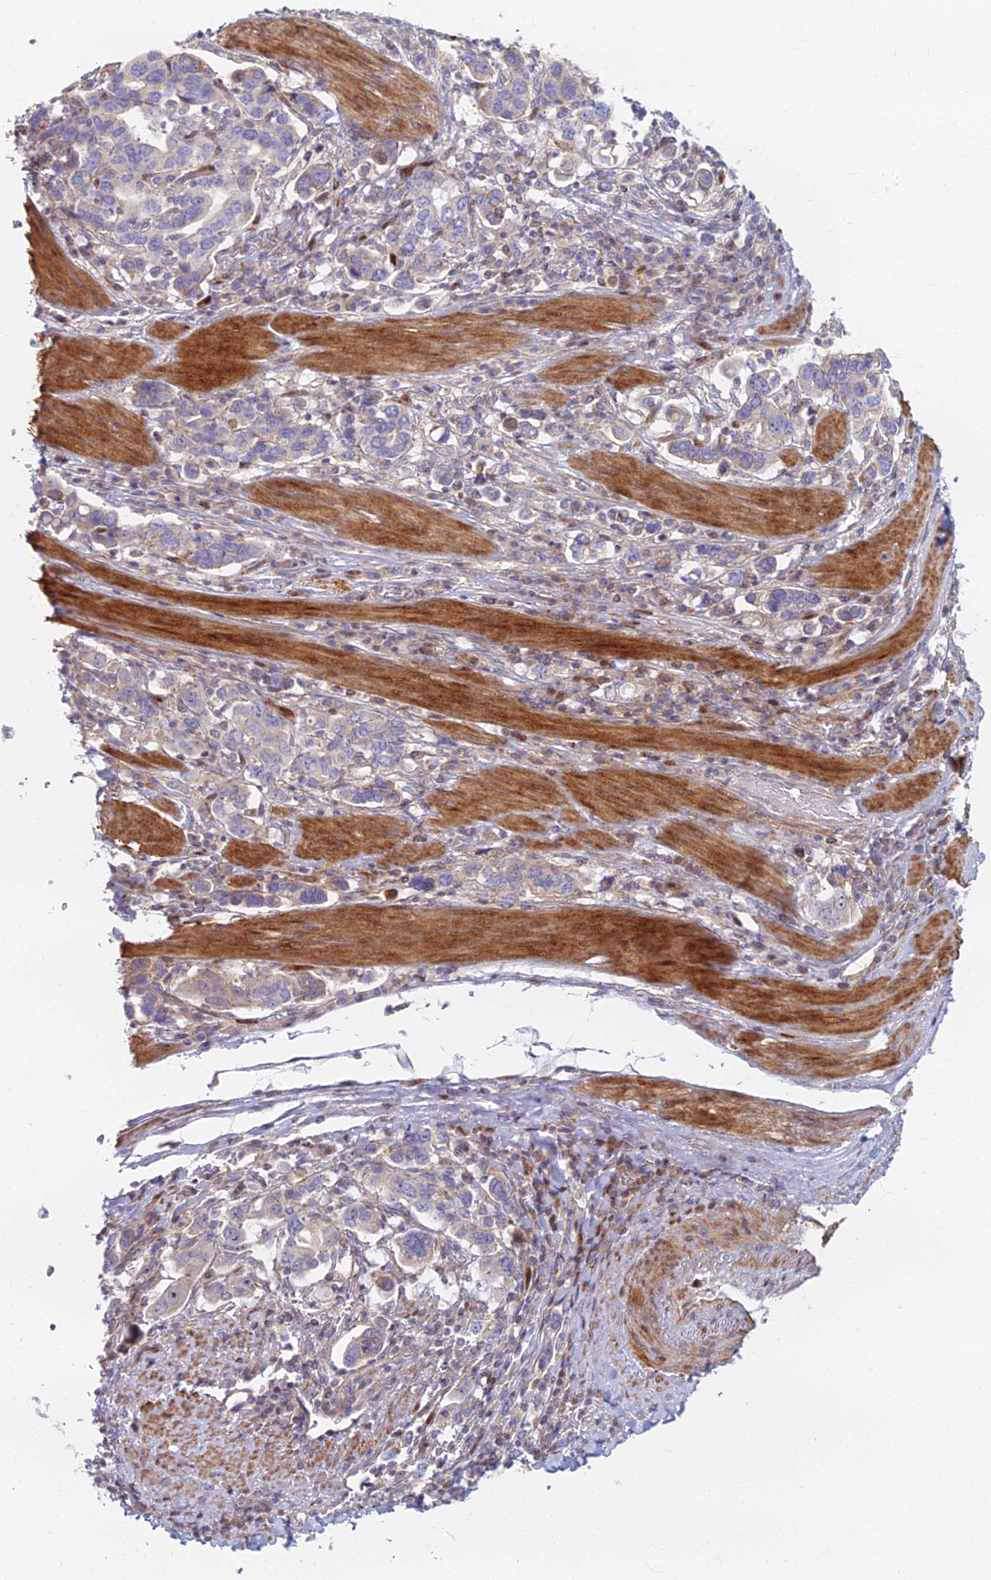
{"staining": {"intensity": "weak", "quantity": "<25%", "location": "cytoplasmic/membranous"}, "tissue": "stomach cancer", "cell_type": "Tumor cells", "image_type": "cancer", "snomed": [{"axis": "morphology", "description": "Adenocarcinoma, NOS"}, {"axis": "topography", "description": "Stomach, upper"}, {"axis": "topography", "description": "Stomach"}], "caption": "Tumor cells show no significant staining in stomach cancer (adenocarcinoma).", "gene": "C15orf40", "patient": {"sex": "male", "age": 62}}